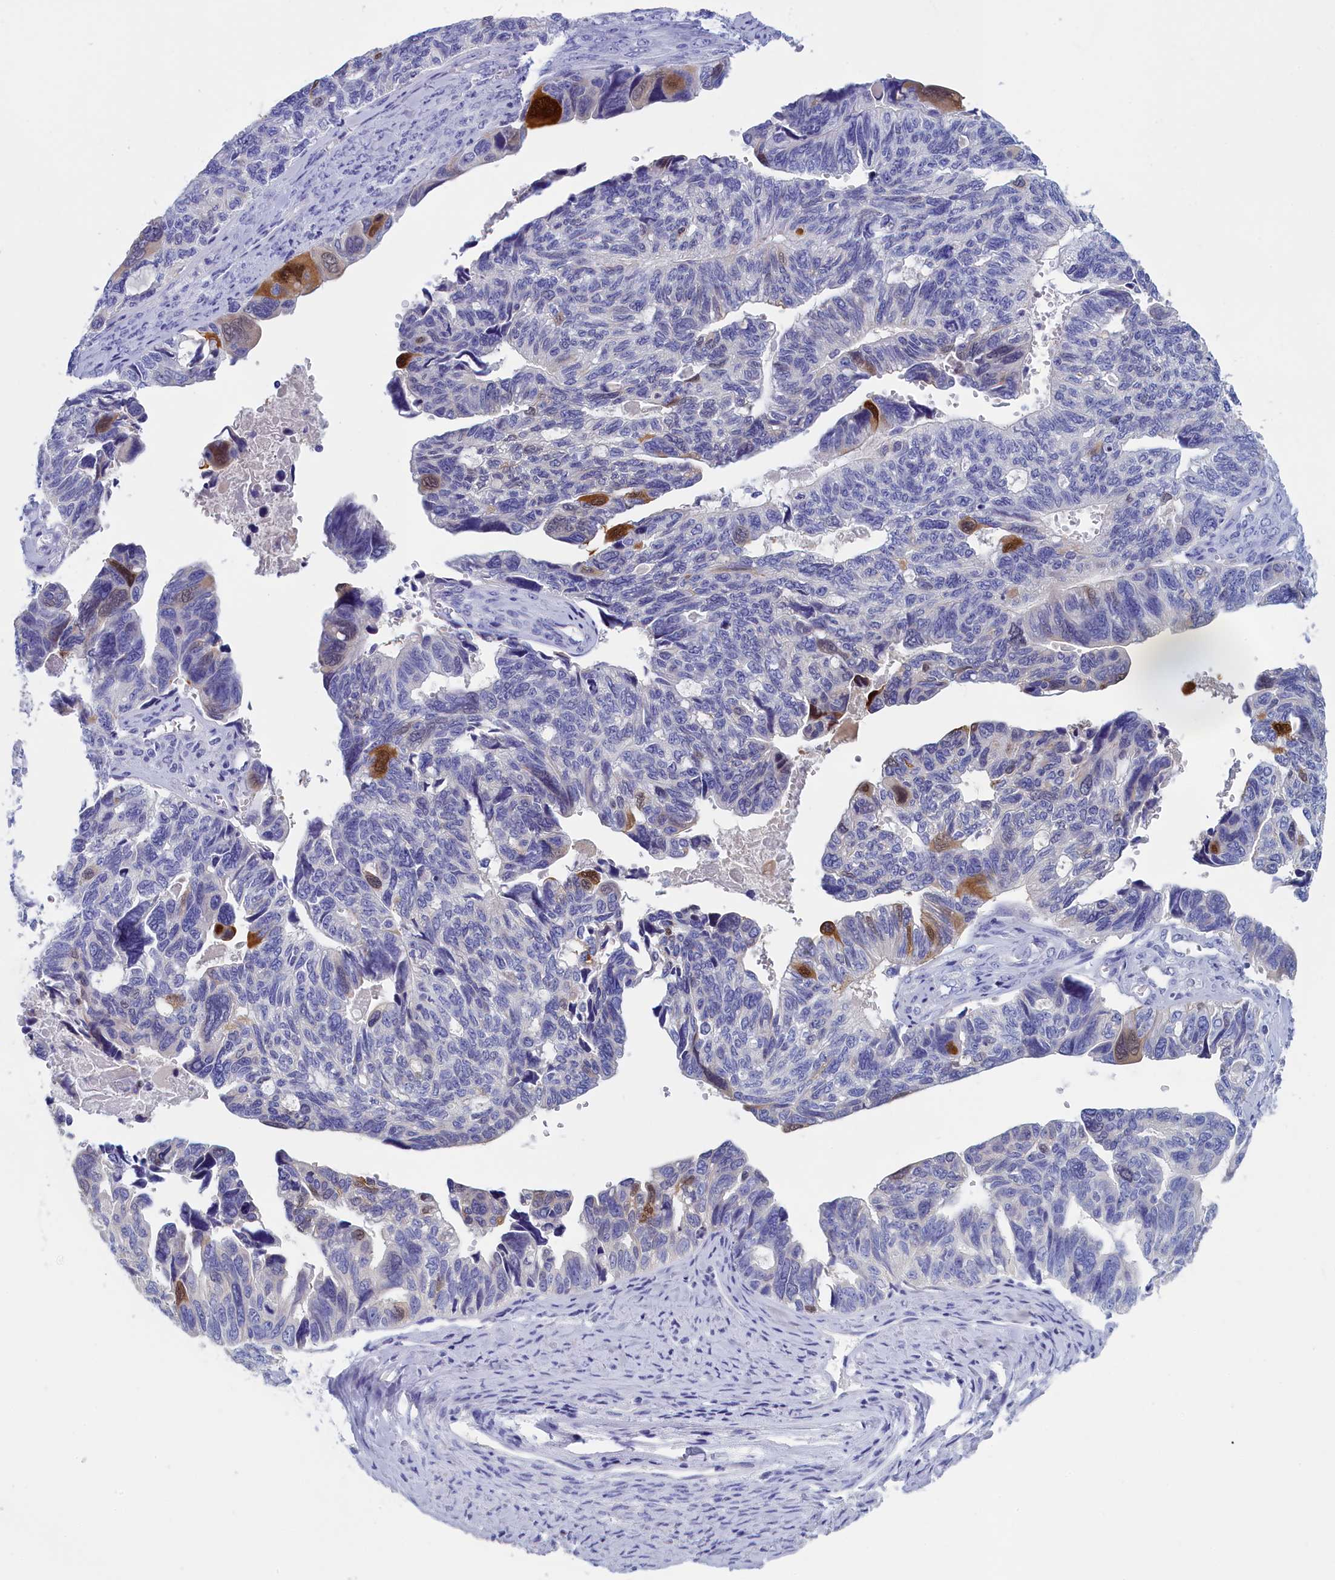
{"staining": {"intensity": "strong", "quantity": "<25%", "location": "cytoplasmic/membranous,nuclear"}, "tissue": "ovarian cancer", "cell_type": "Tumor cells", "image_type": "cancer", "snomed": [{"axis": "morphology", "description": "Cystadenocarcinoma, serous, NOS"}, {"axis": "topography", "description": "Ovary"}], "caption": "This image reveals ovarian serous cystadenocarcinoma stained with IHC to label a protein in brown. The cytoplasmic/membranous and nuclear of tumor cells show strong positivity for the protein. Nuclei are counter-stained blue.", "gene": "ANKRD2", "patient": {"sex": "female", "age": 79}}